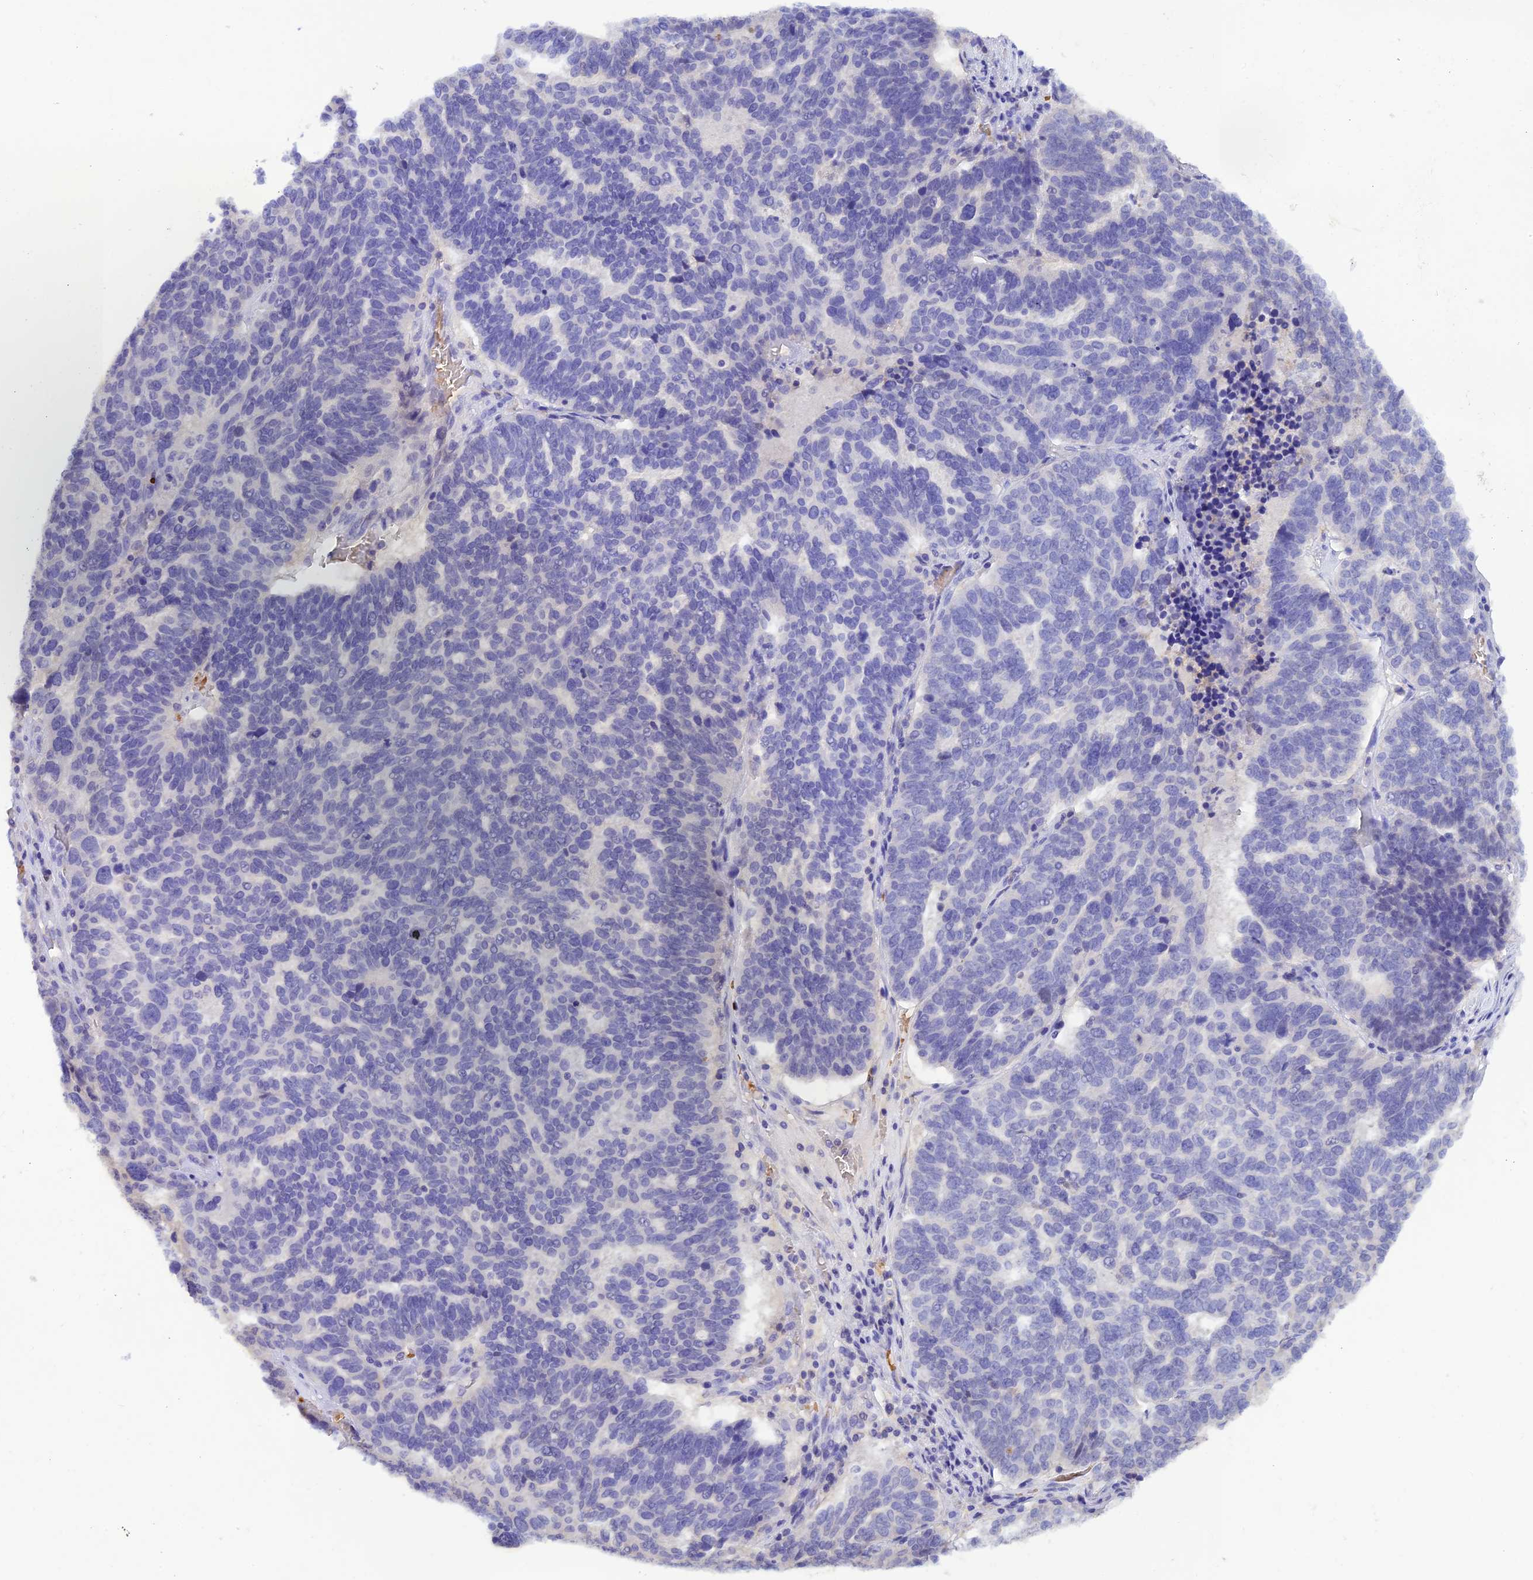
{"staining": {"intensity": "negative", "quantity": "none", "location": "none"}, "tissue": "ovarian cancer", "cell_type": "Tumor cells", "image_type": "cancer", "snomed": [{"axis": "morphology", "description": "Cystadenocarcinoma, serous, NOS"}, {"axis": "topography", "description": "Ovary"}], "caption": "There is no significant staining in tumor cells of ovarian serous cystadenocarcinoma. The staining is performed using DAB (3,3'-diaminobenzidine) brown chromogen with nuclei counter-stained in using hematoxylin.", "gene": "HDHD2", "patient": {"sex": "female", "age": 59}}